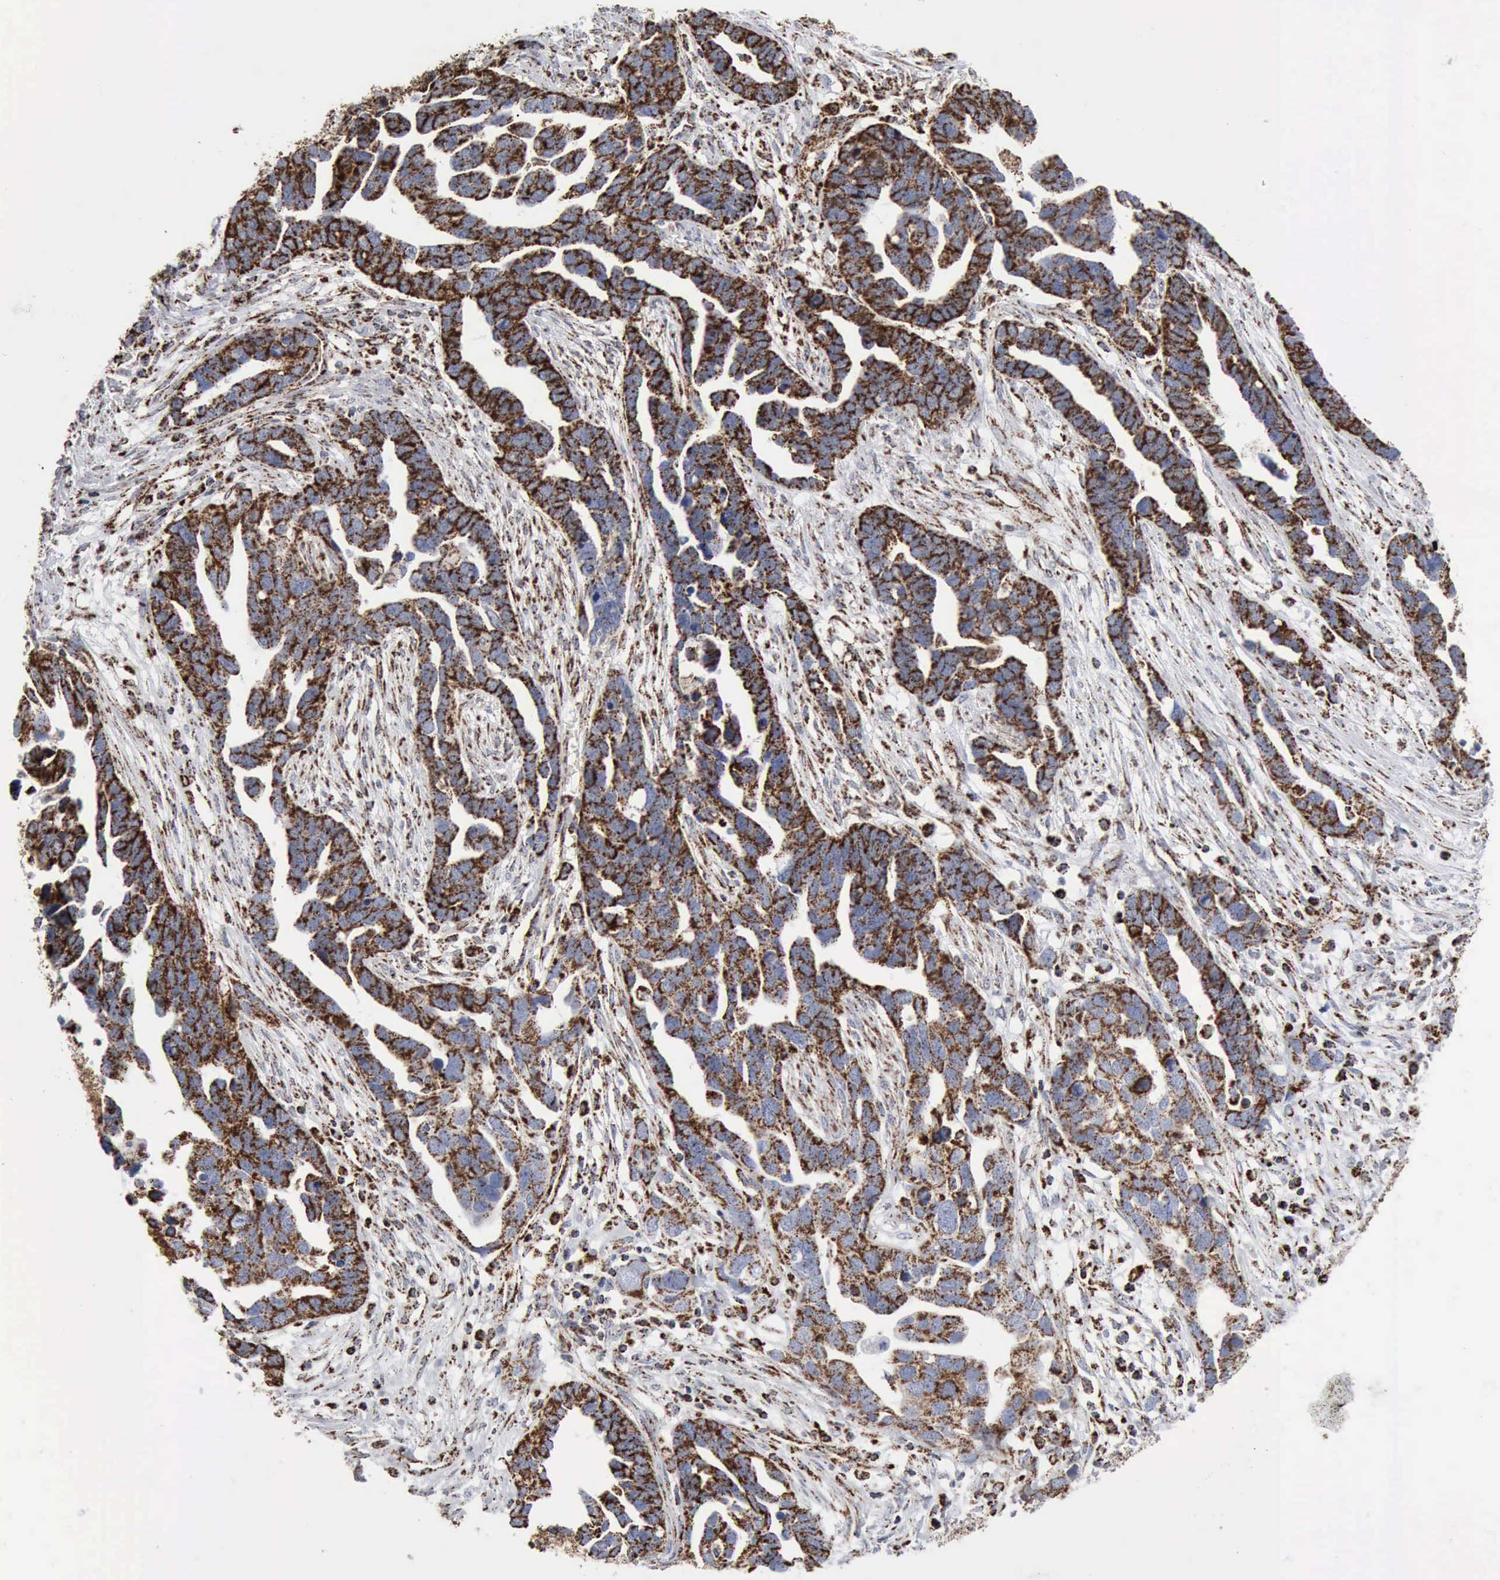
{"staining": {"intensity": "strong", "quantity": ">75%", "location": "cytoplasmic/membranous"}, "tissue": "ovarian cancer", "cell_type": "Tumor cells", "image_type": "cancer", "snomed": [{"axis": "morphology", "description": "Cystadenocarcinoma, serous, NOS"}, {"axis": "topography", "description": "Ovary"}], "caption": "Strong cytoplasmic/membranous protein positivity is seen in approximately >75% of tumor cells in ovarian cancer (serous cystadenocarcinoma).", "gene": "ACO2", "patient": {"sex": "female", "age": 54}}